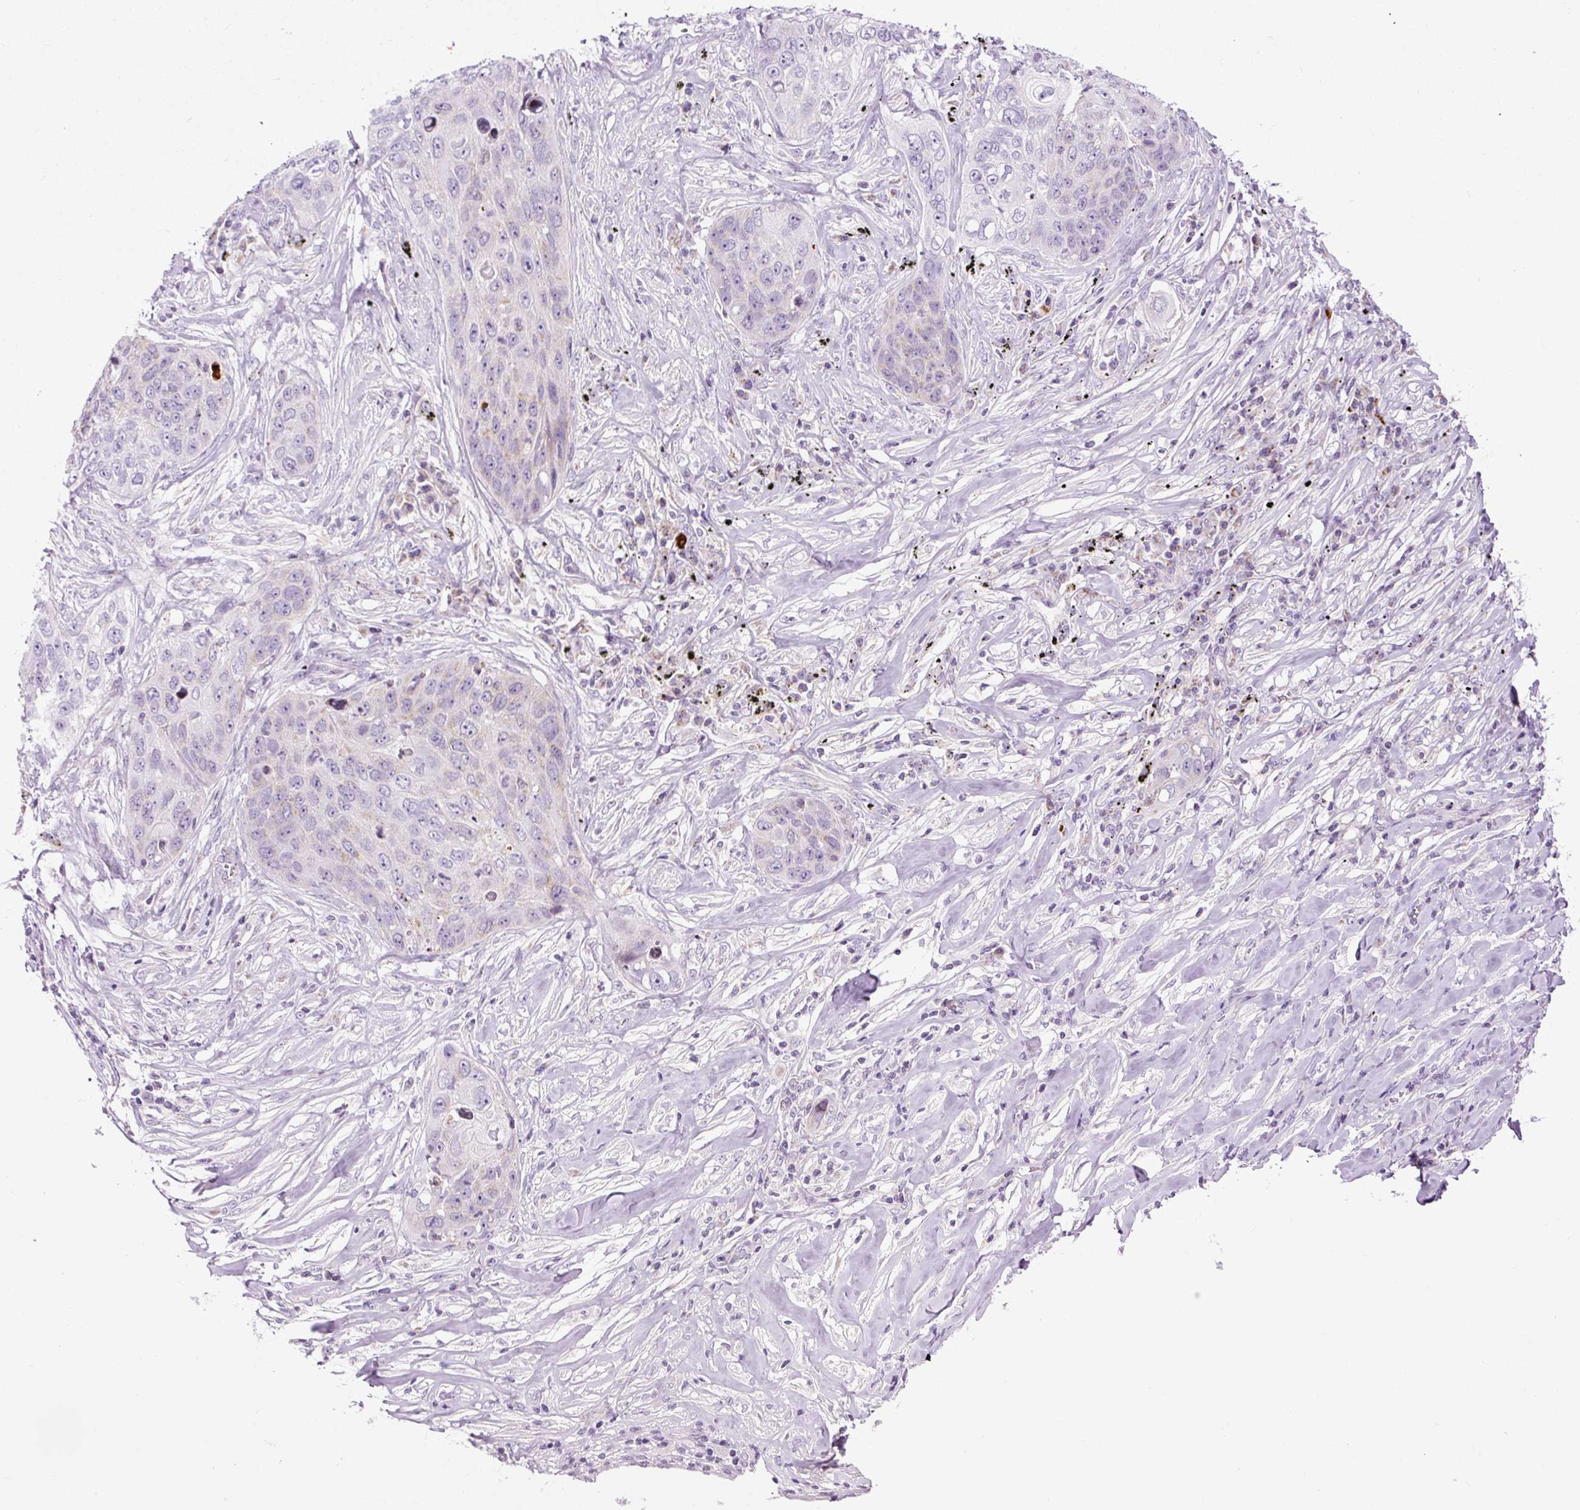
{"staining": {"intensity": "negative", "quantity": "none", "location": "none"}, "tissue": "lung cancer", "cell_type": "Tumor cells", "image_type": "cancer", "snomed": [{"axis": "morphology", "description": "Squamous cell carcinoma, NOS"}, {"axis": "topography", "description": "Lung"}], "caption": "Immunohistochemistry (IHC) histopathology image of lung cancer stained for a protein (brown), which reveals no expression in tumor cells.", "gene": "FMC1", "patient": {"sex": "female", "age": 63}}